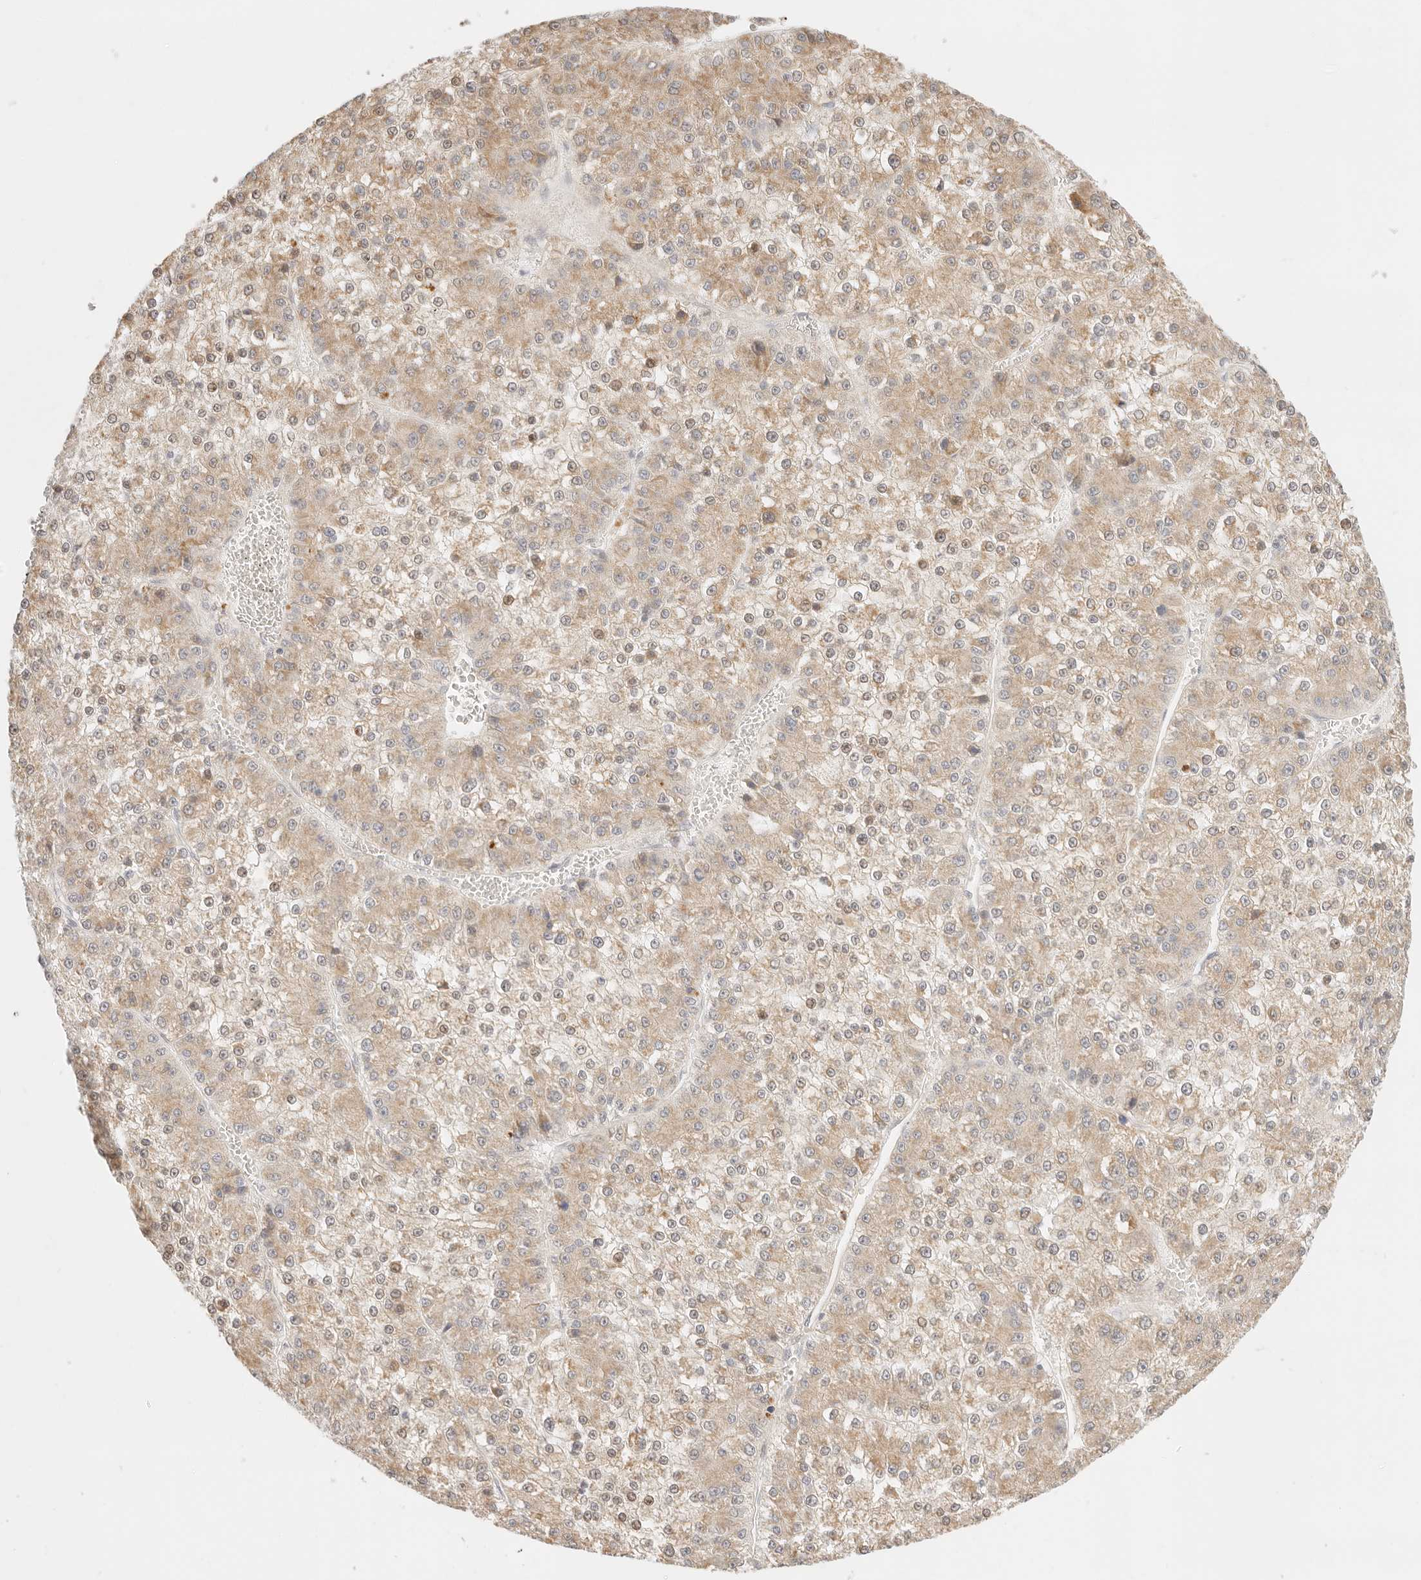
{"staining": {"intensity": "moderate", "quantity": ">75%", "location": "cytoplasmic/membranous"}, "tissue": "liver cancer", "cell_type": "Tumor cells", "image_type": "cancer", "snomed": [{"axis": "morphology", "description": "Carcinoma, Hepatocellular, NOS"}, {"axis": "topography", "description": "Liver"}], "caption": "Immunohistochemical staining of hepatocellular carcinoma (liver) displays moderate cytoplasmic/membranous protein expression in about >75% of tumor cells.", "gene": "ZC3H11A", "patient": {"sex": "female", "age": 73}}